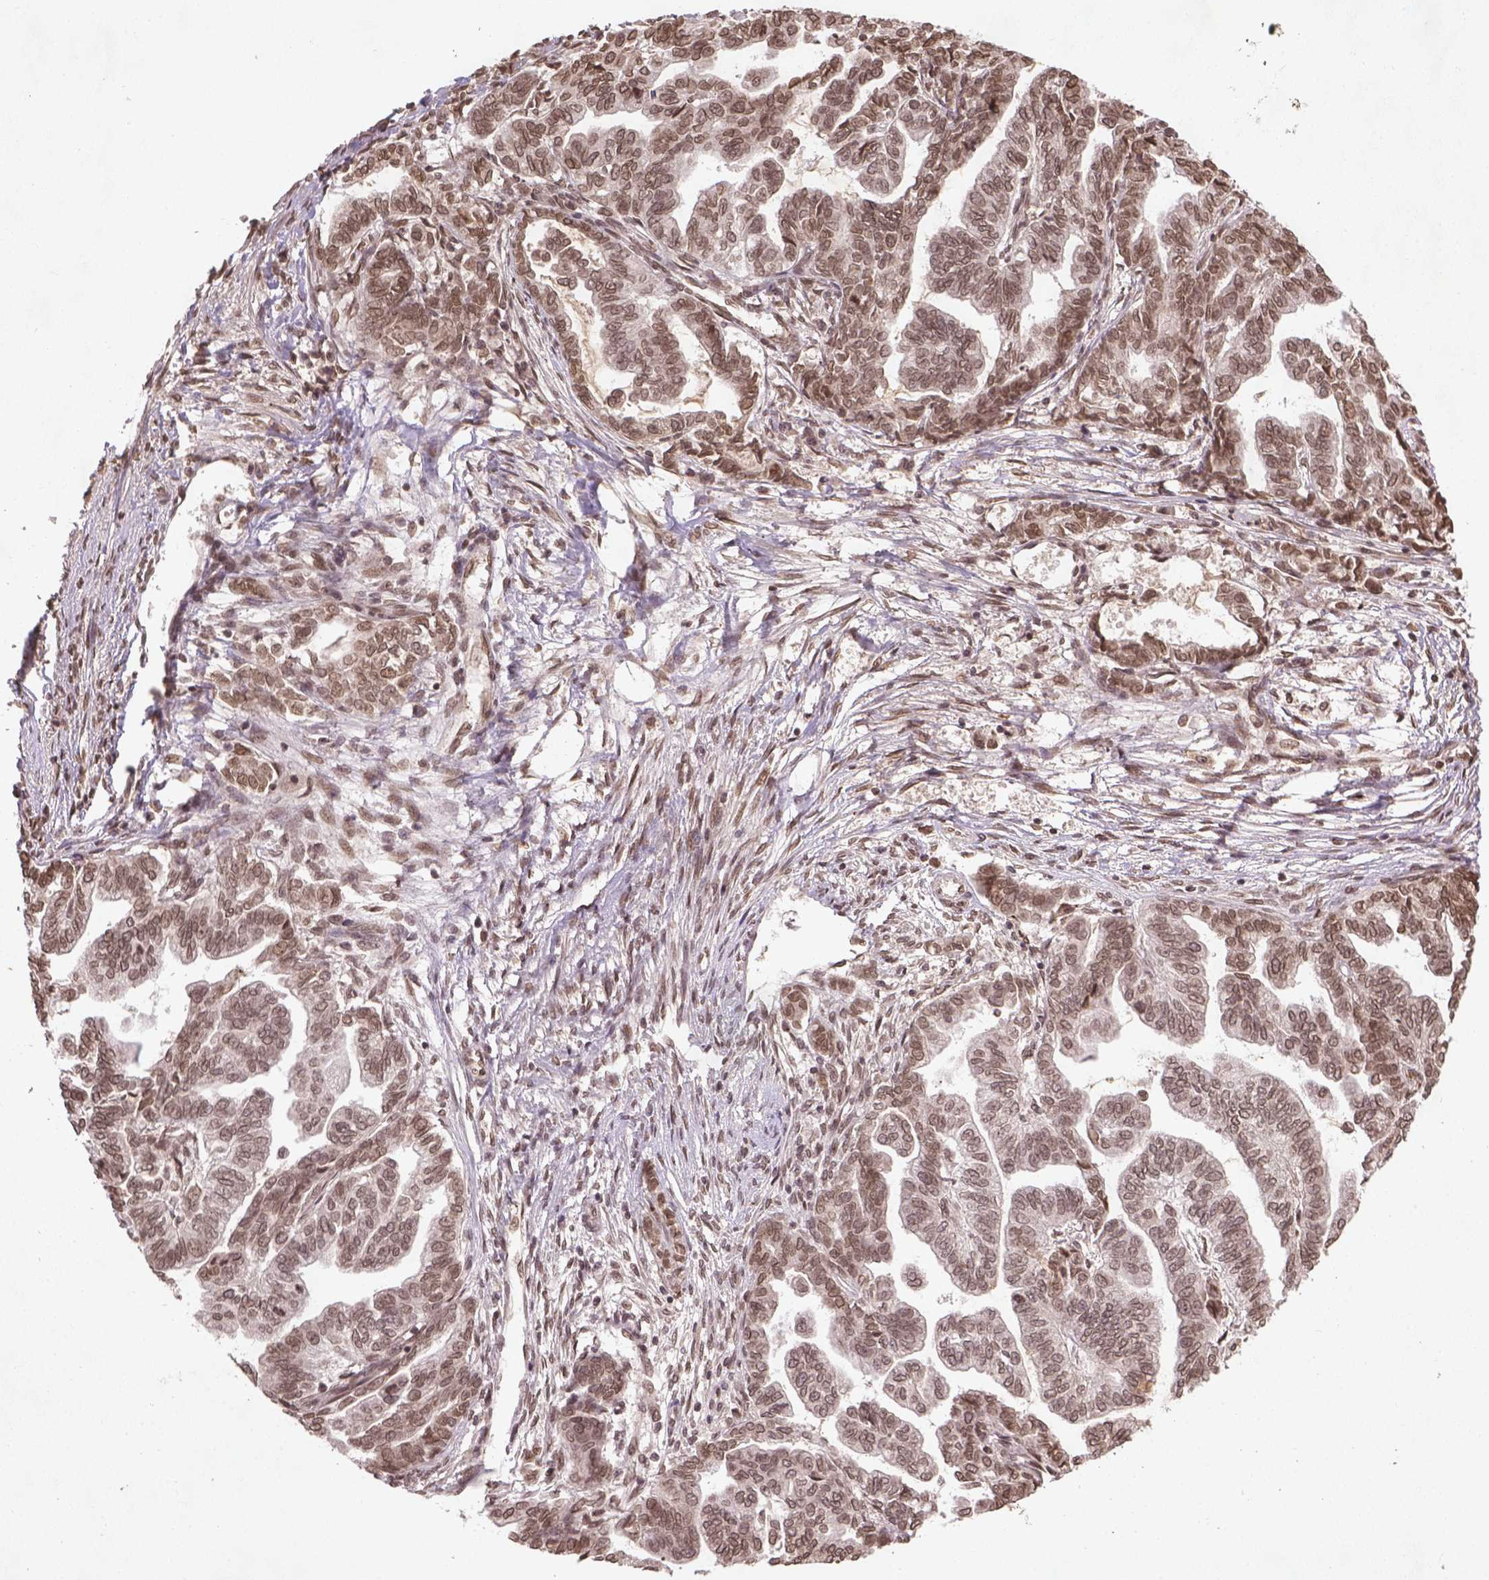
{"staining": {"intensity": "moderate", "quantity": ">75%", "location": "nuclear"}, "tissue": "stomach cancer", "cell_type": "Tumor cells", "image_type": "cancer", "snomed": [{"axis": "morphology", "description": "Adenocarcinoma, NOS"}, {"axis": "topography", "description": "Stomach"}], "caption": "Adenocarcinoma (stomach) stained with DAB immunohistochemistry demonstrates medium levels of moderate nuclear positivity in about >75% of tumor cells.", "gene": "BANF1", "patient": {"sex": "male", "age": 83}}